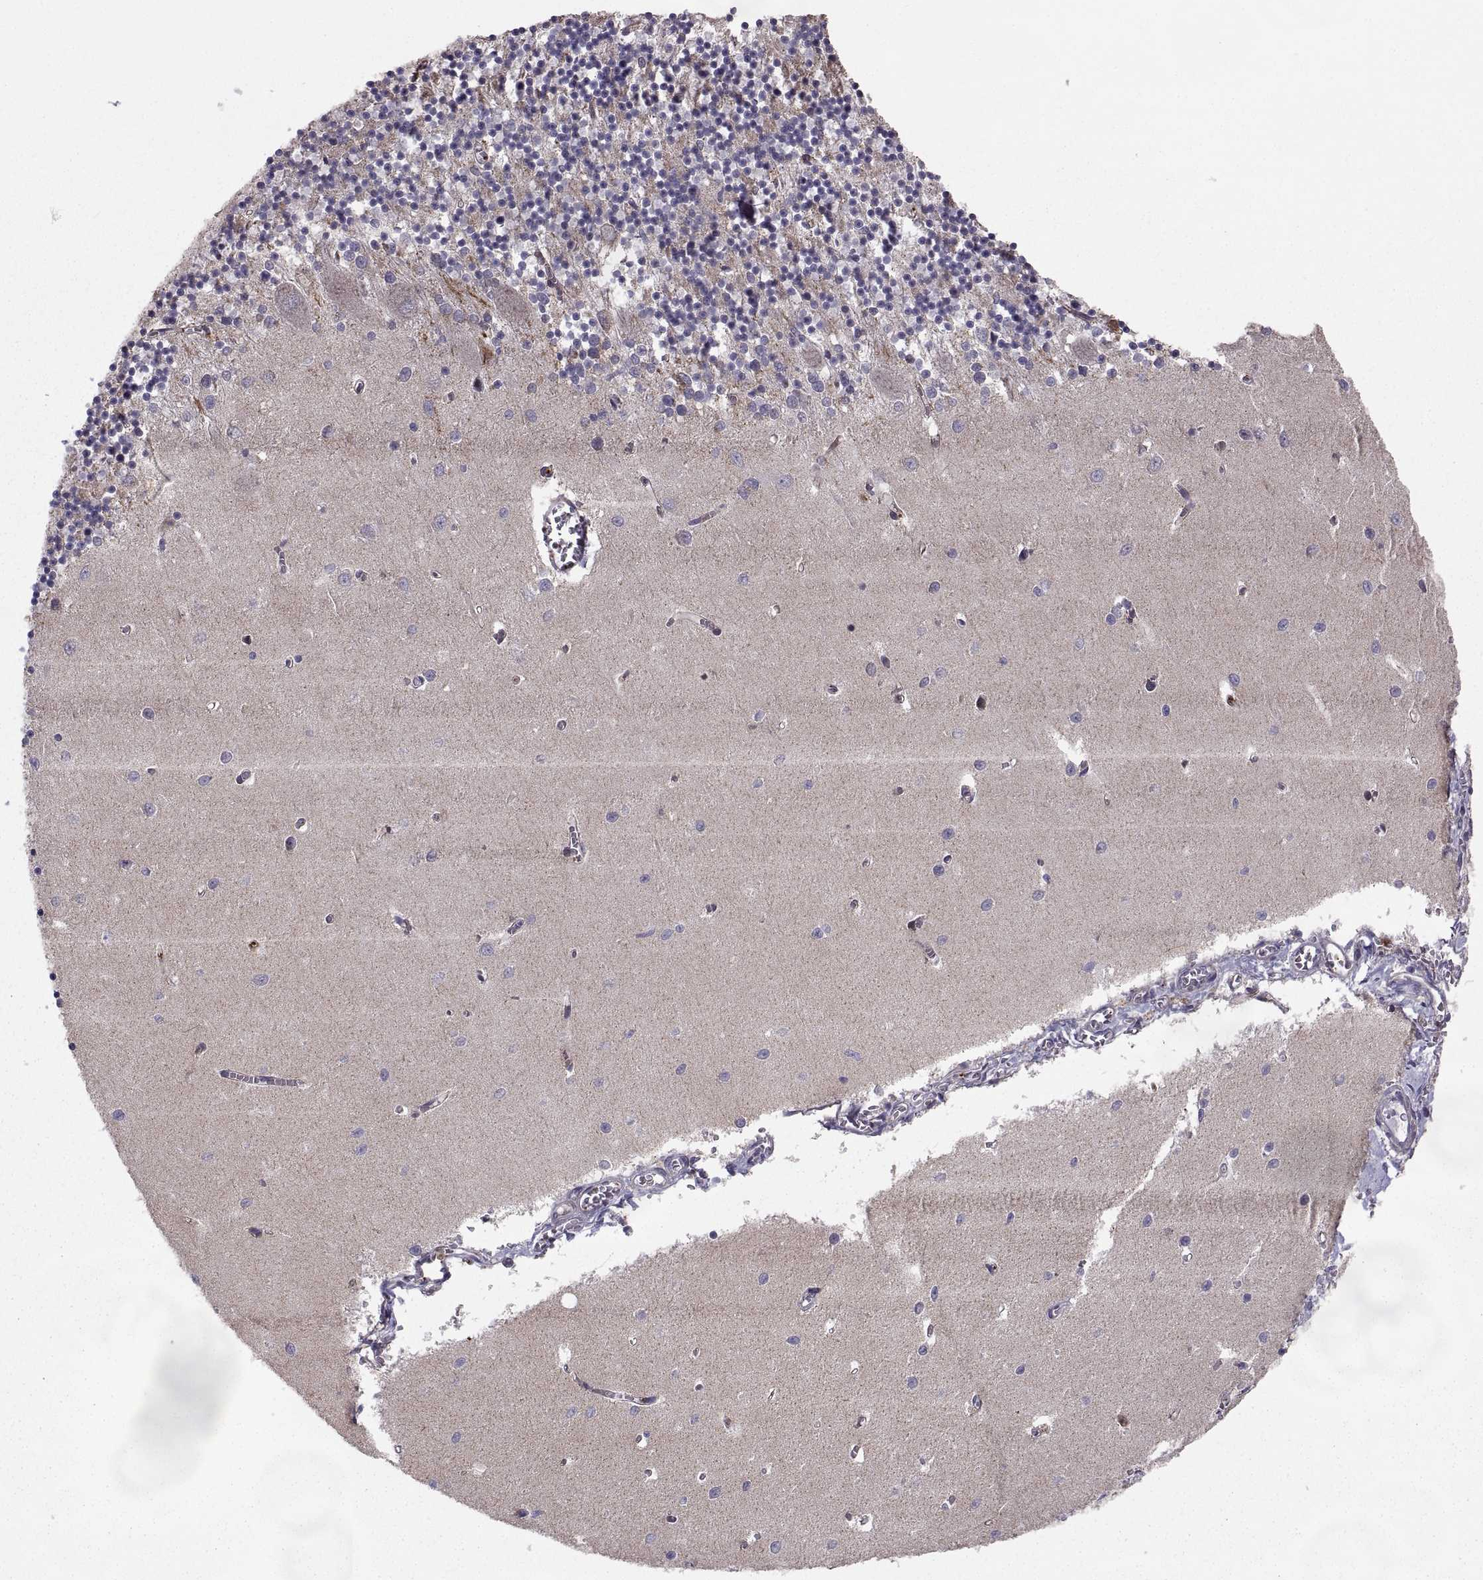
{"staining": {"intensity": "negative", "quantity": "none", "location": "none"}, "tissue": "cerebellum", "cell_type": "Cells in granular layer", "image_type": "normal", "snomed": [{"axis": "morphology", "description": "Normal tissue, NOS"}, {"axis": "topography", "description": "Cerebellum"}], "caption": "High magnification brightfield microscopy of benign cerebellum stained with DAB (brown) and counterstained with hematoxylin (blue): cells in granular layer show no significant expression.", "gene": "TESC", "patient": {"sex": "female", "age": 64}}